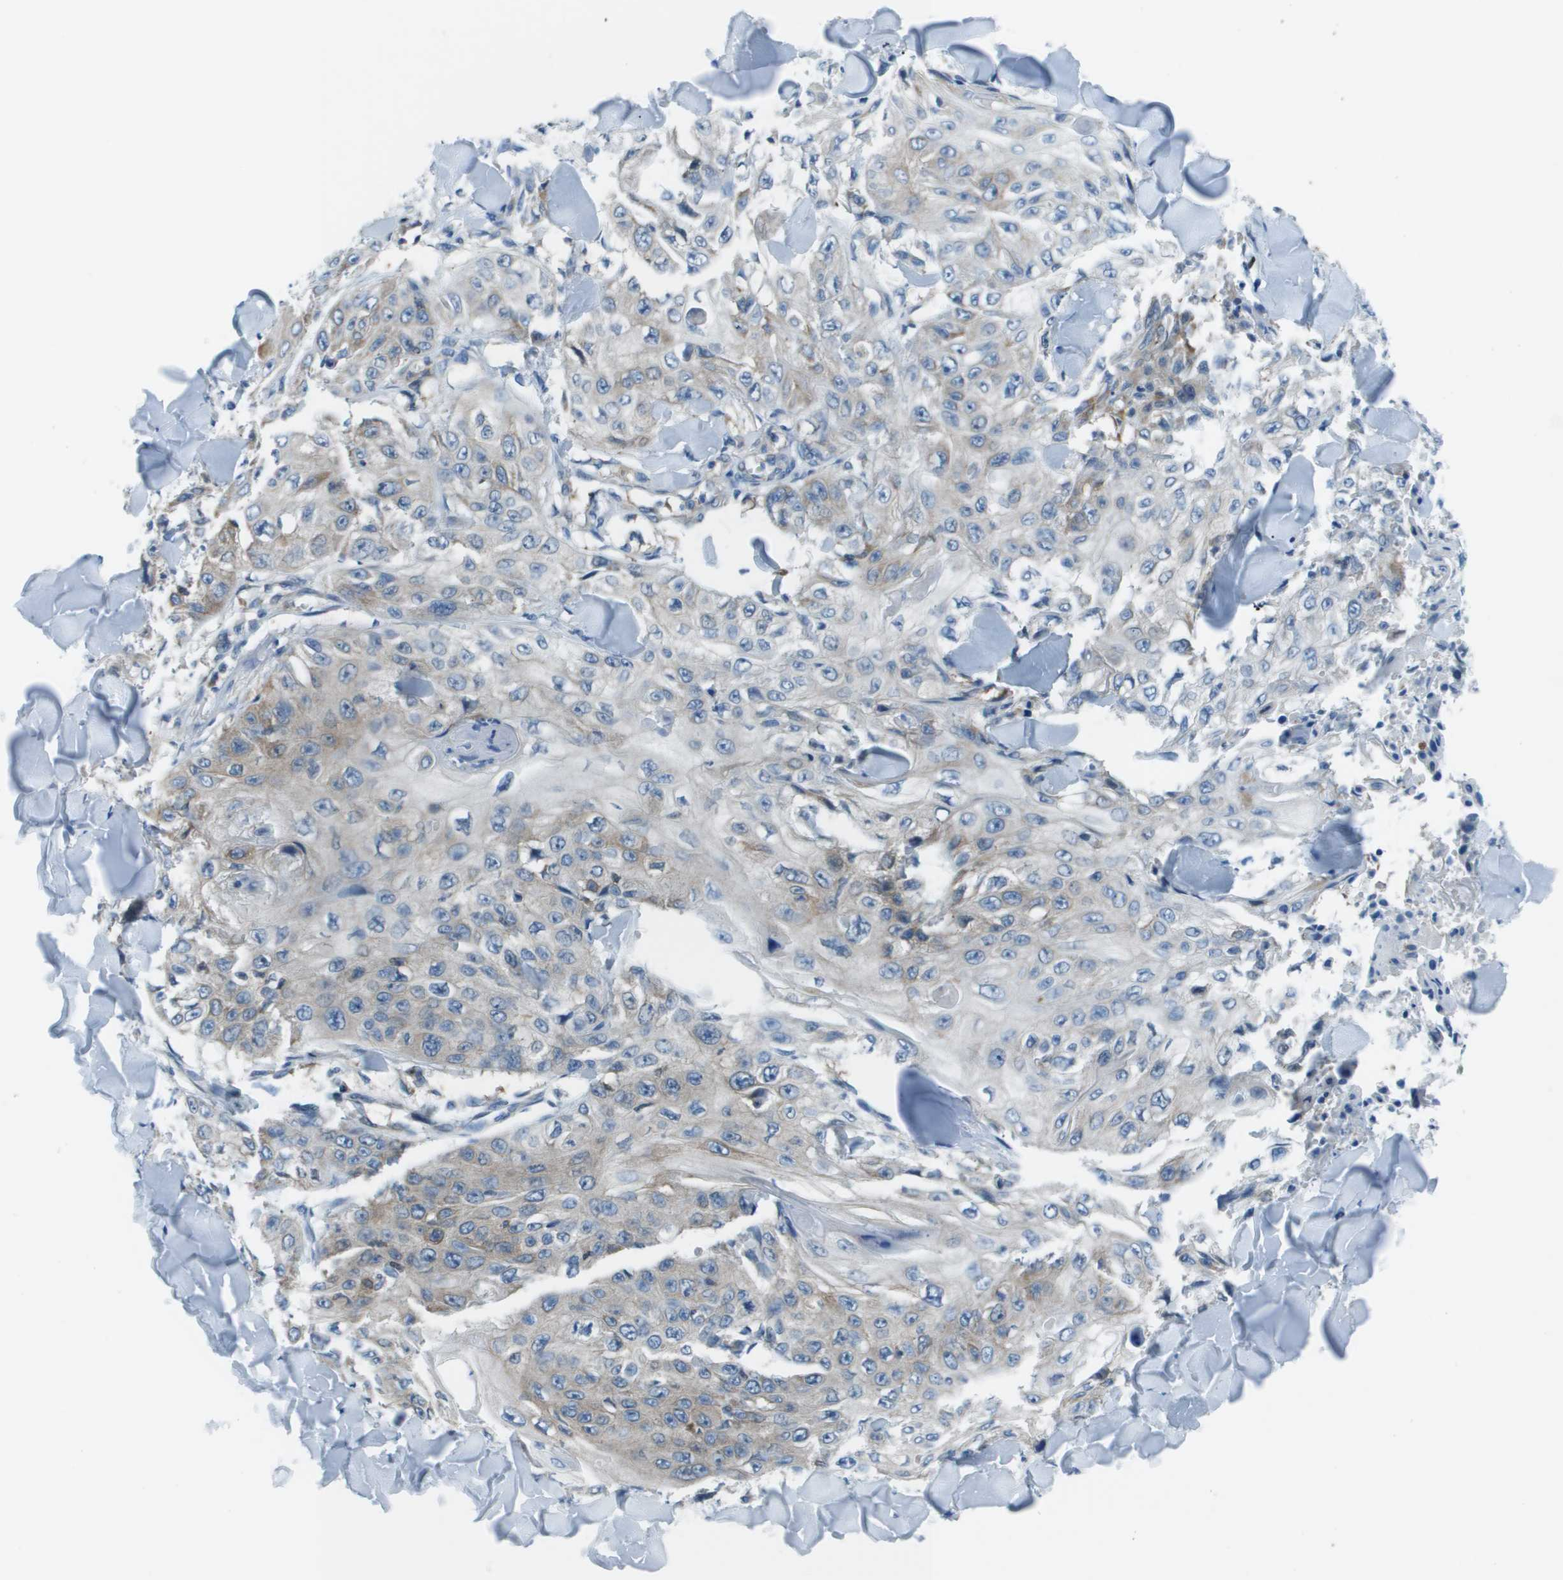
{"staining": {"intensity": "weak", "quantity": "<25%", "location": "cytoplasmic/membranous"}, "tissue": "skin cancer", "cell_type": "Tumor cells", "image_type": "cancer", "snomed": [{"axis": "morphology", "description": "Squamous cell carcinoma, NOS"}, {"axis": "topography", "description": "Skin"}], "caption": "Tumor cells show no significant staining in skin squamous cell carcinoma. (Brightfield microscopy of DAB immunohistochemistry at high magnification).", "gene": "STIP1", "patient": {"sex": "male", "age": 86}}